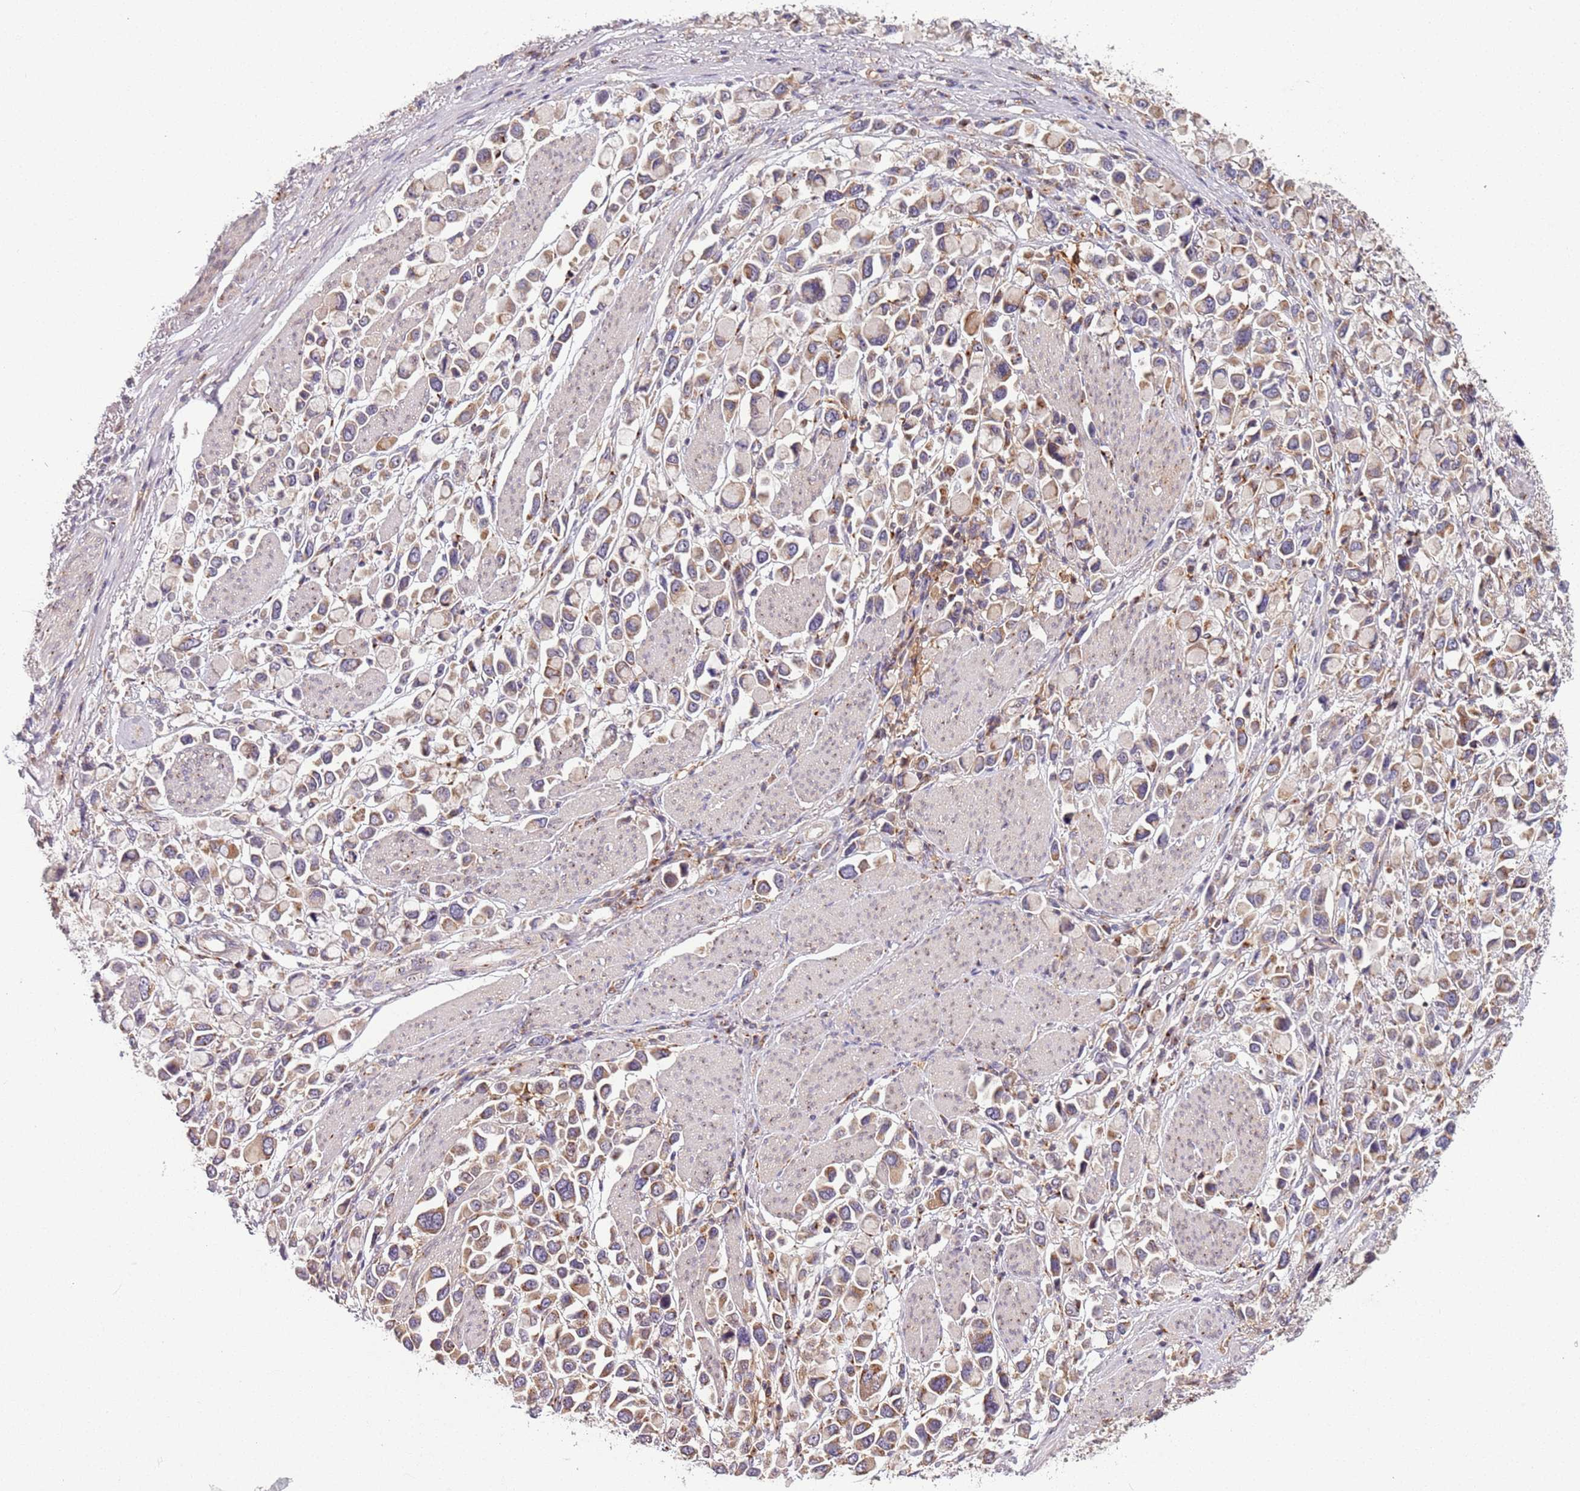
{"staining": {"intensity": "moderate", "quantity": "<25%", "location": "cytoplasmic/membranous"}, "tissue": "stomach cancer", "cell_type": "Tumor cells", "image_type": "cancer", "snomed": [{"axis": "morphology", "description": "Adenocarcinoma, NOS"}, {"axis": "topography", "description": "Stomach"}], "caption": "Approximately <25% of tumor cells in human adenocarcinoma (stomach) demonstrate moderate cytoplasmic/membranous protein expression as visualized by brown immunohistochemical staining.", "gene": "AKTIP", "patient": {"sex": "female", "age": 81}}